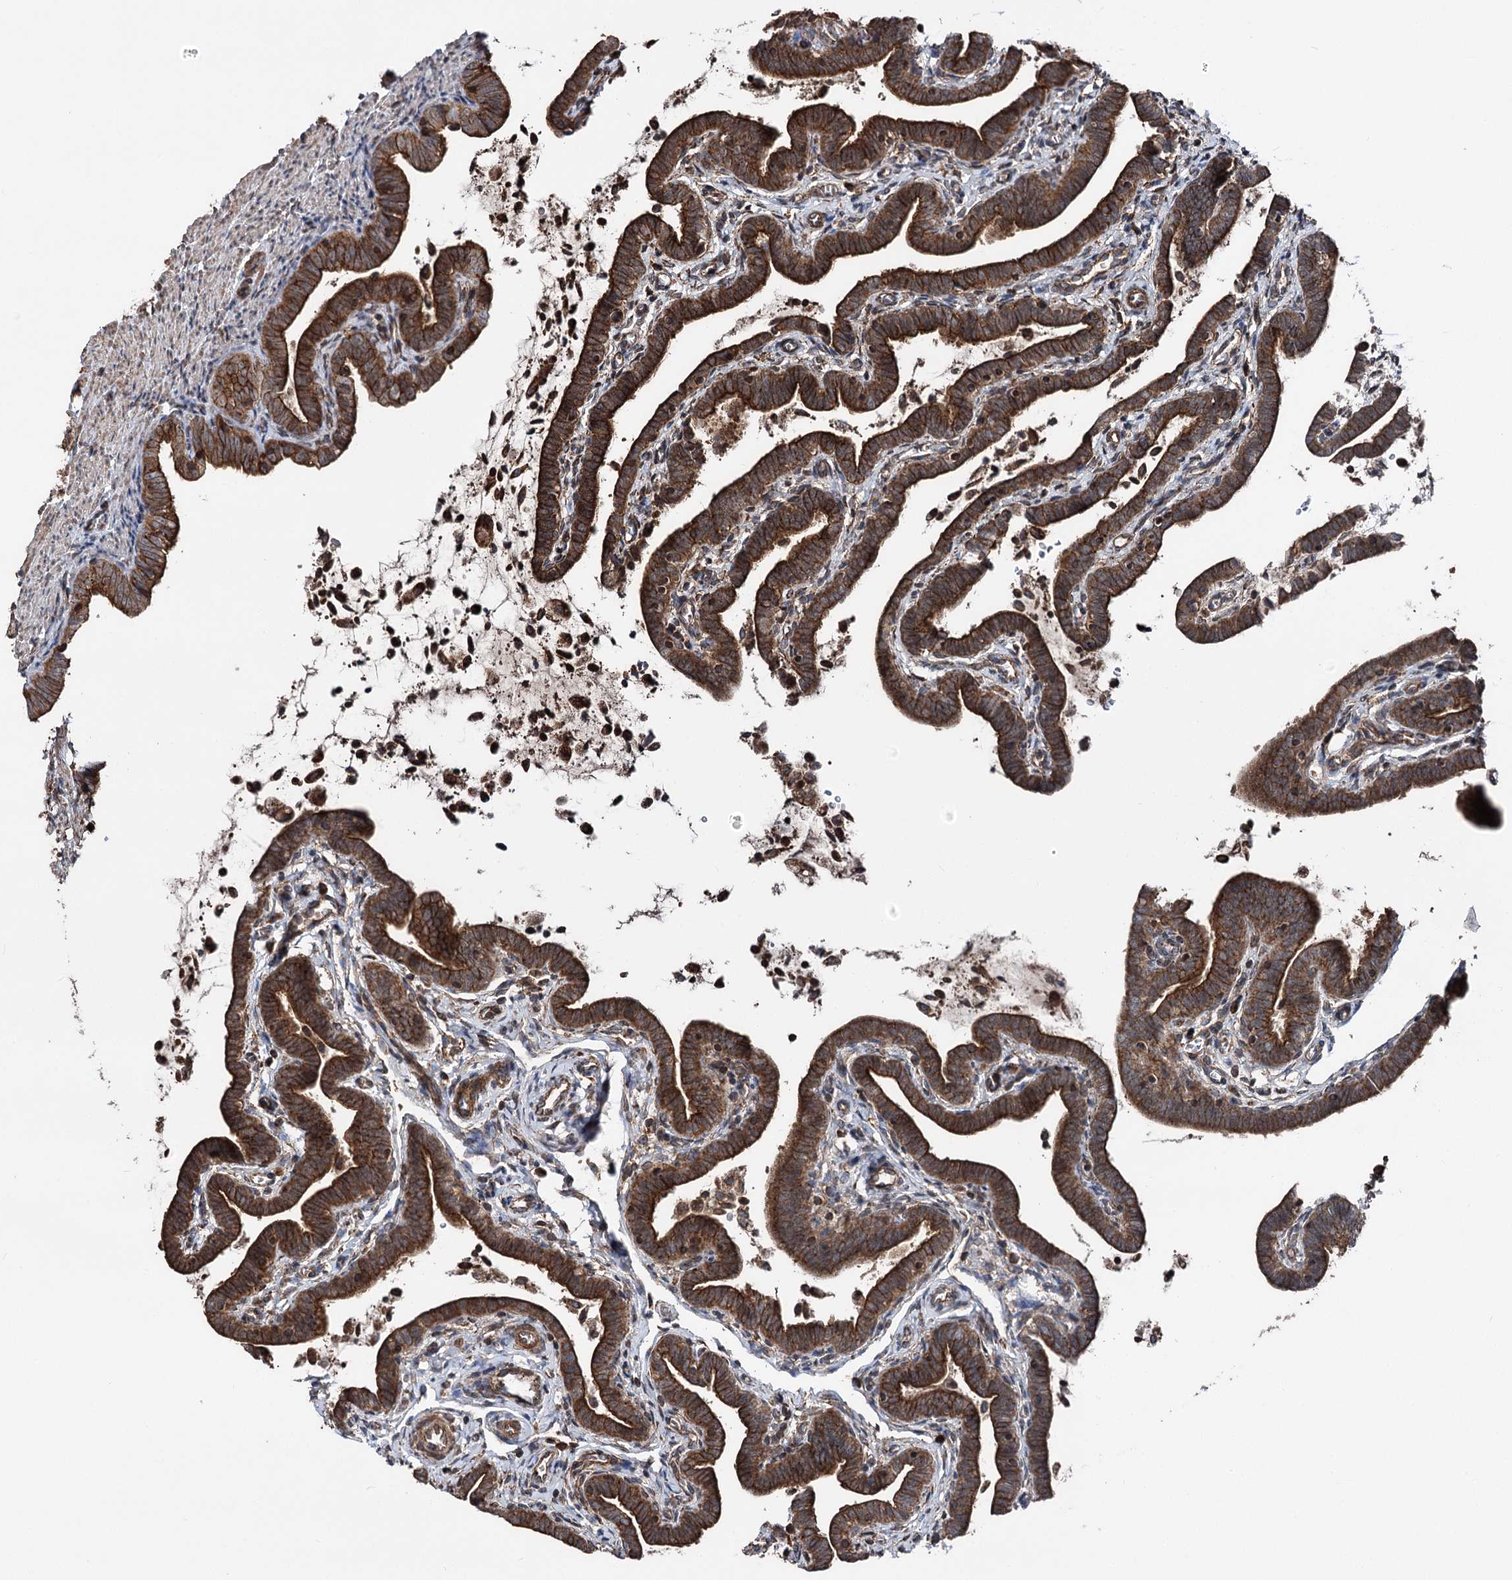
{"staining": {"intensity": "strong", "quantity": ">75%", "location": "cytoplasmic/membranous"}, "tissue": "fallopian tube", "cell_type": "Glandular cells", "image_type": "normal", "snomed": [{"axis": "morphology", "description": "Normal tissue, NOS"}, {"axis": "topography", "description": "Fallopian tube"}], "caption": "DAB (3,3'-diaminobenzidine) immunohistochemical staining of unremarkable fallopian tube reveals strong cytoplasmic/membranous protein expression in approximately >75% of glandular cells. (Stains: DAB in brown, nuclei in blue, Microscopy: brightfield microscopy at high magnification).", "gene": "ITFG2", "patient": {"sex": "female", "age": 36}}